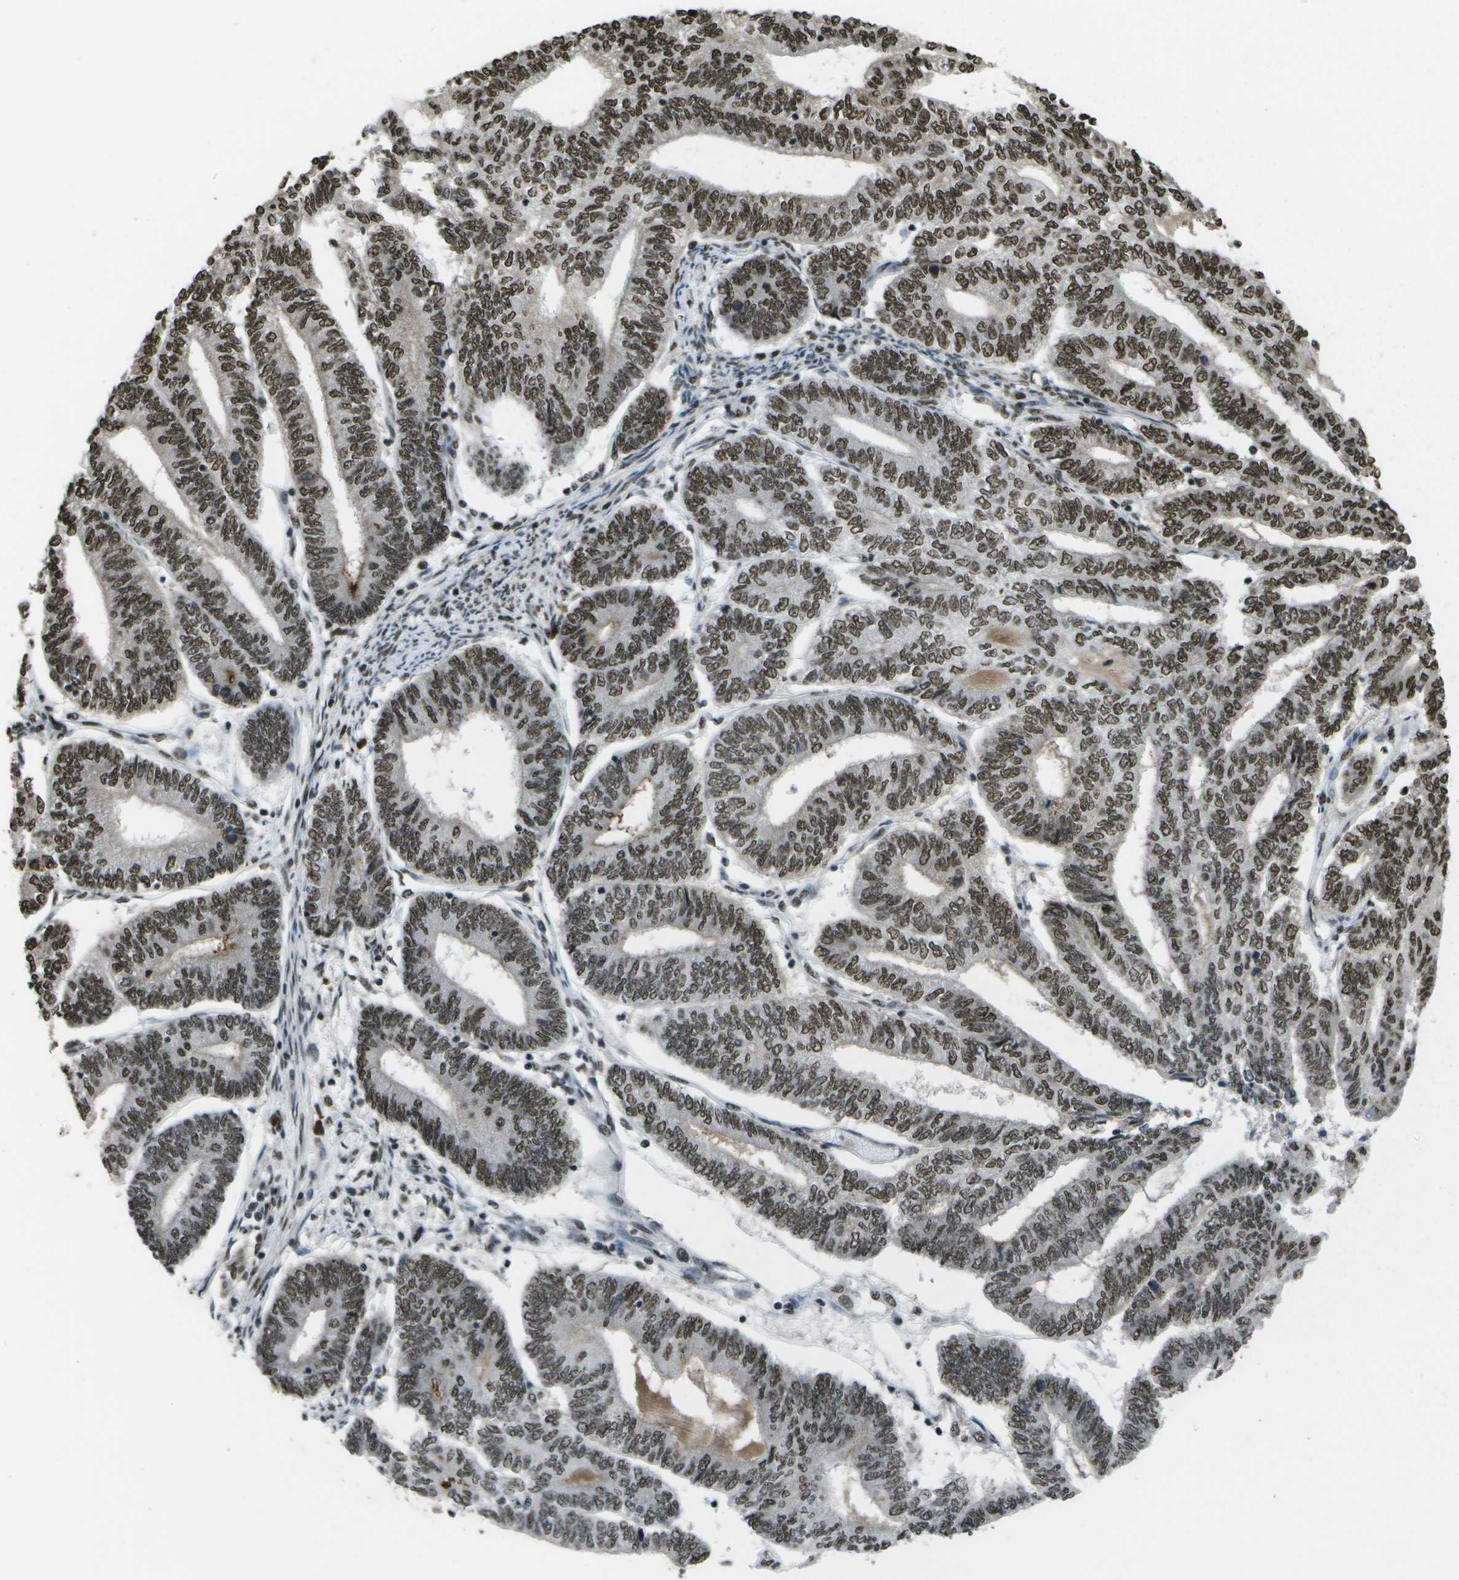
{"staining": {"intensity": "strong", "quantity": ">75%", "location": "nuclear"}, "tissue": "endometrial cancer", "cell_type": "Tumor cells", "image_type": "cancer", "snomed": [{"axis": "morphology", "description": "Adenocarcinoma, NOS"}, {"axis": "topography", "description": "Uterus"}, {"axis": "topography", "description": "Endometrium"}], "caption": "Human endometrial adenocarcinoma stained with a brown dye displays strong nuclear positive staining in approximately >75% of tumor cells.", "gene": "SPEN", "patient": {"sex": "female", "age": 70}}